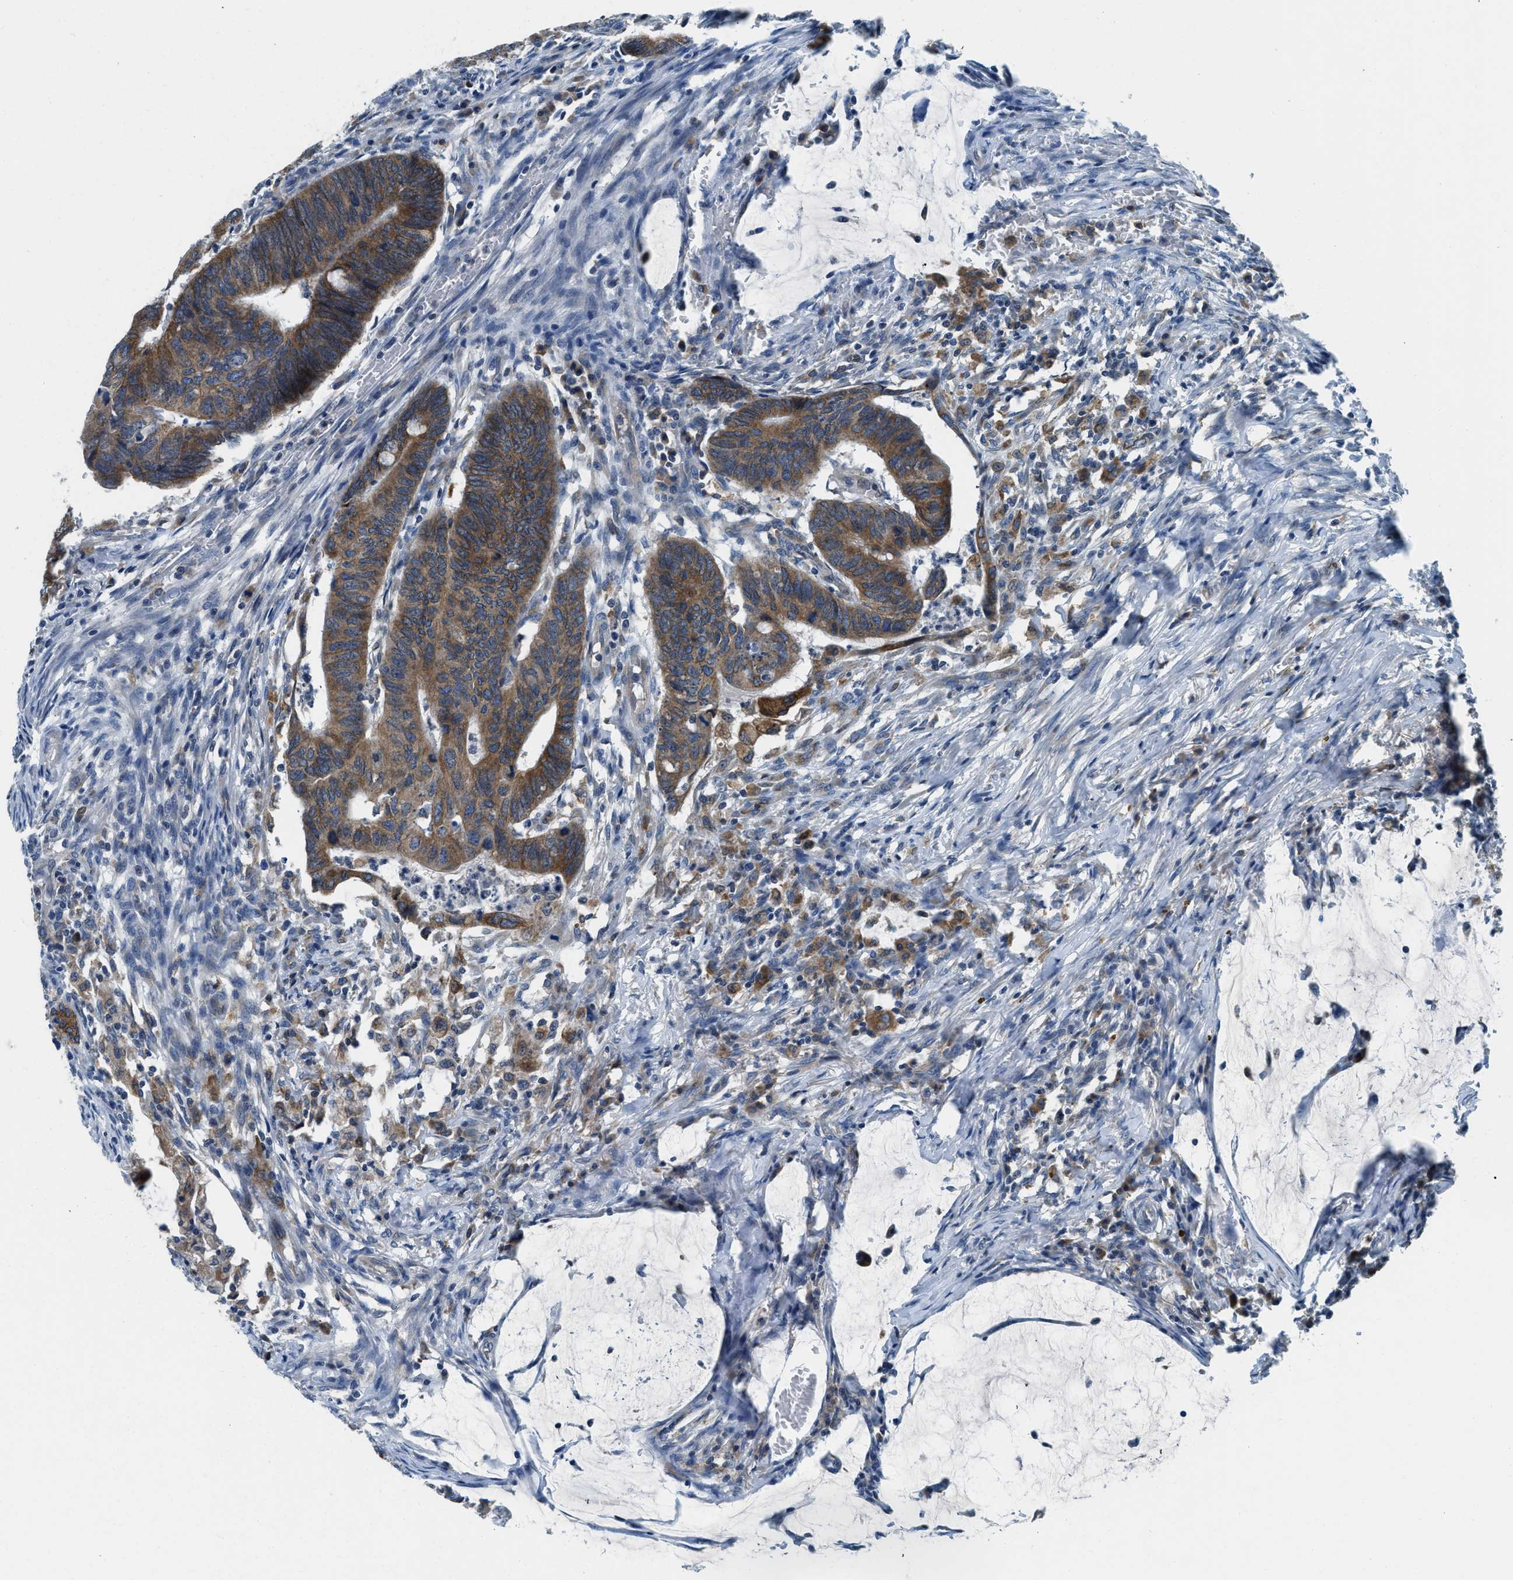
{"staining": {"intensity": "strong", "quantity": ">75%", "location": "cytoplasmic/membranous"}, "tissue": "colorectal cancer", "cell_type": "Tumor cells", "image_type": "cancer", "snomed": [{"axis": "morphology", "description": "Normal tissue, NOS"}, {"axis": "morphology", "description": "Adenocarcinoma, NOS"}, {"axis": "topography", "description": "Rectum"}, {"axis": "topography", "description": "Peripheral nerve tissue"}], "caption": "About >75% of tumor cells in human adenocarcinoma (colorectal) exhibit strong cytoplasmic/membranous protein staining as visualized by brown immunohistochemical staining.", "gene": "BCAP31", "patient": {"sex": "male", "age": 92}}